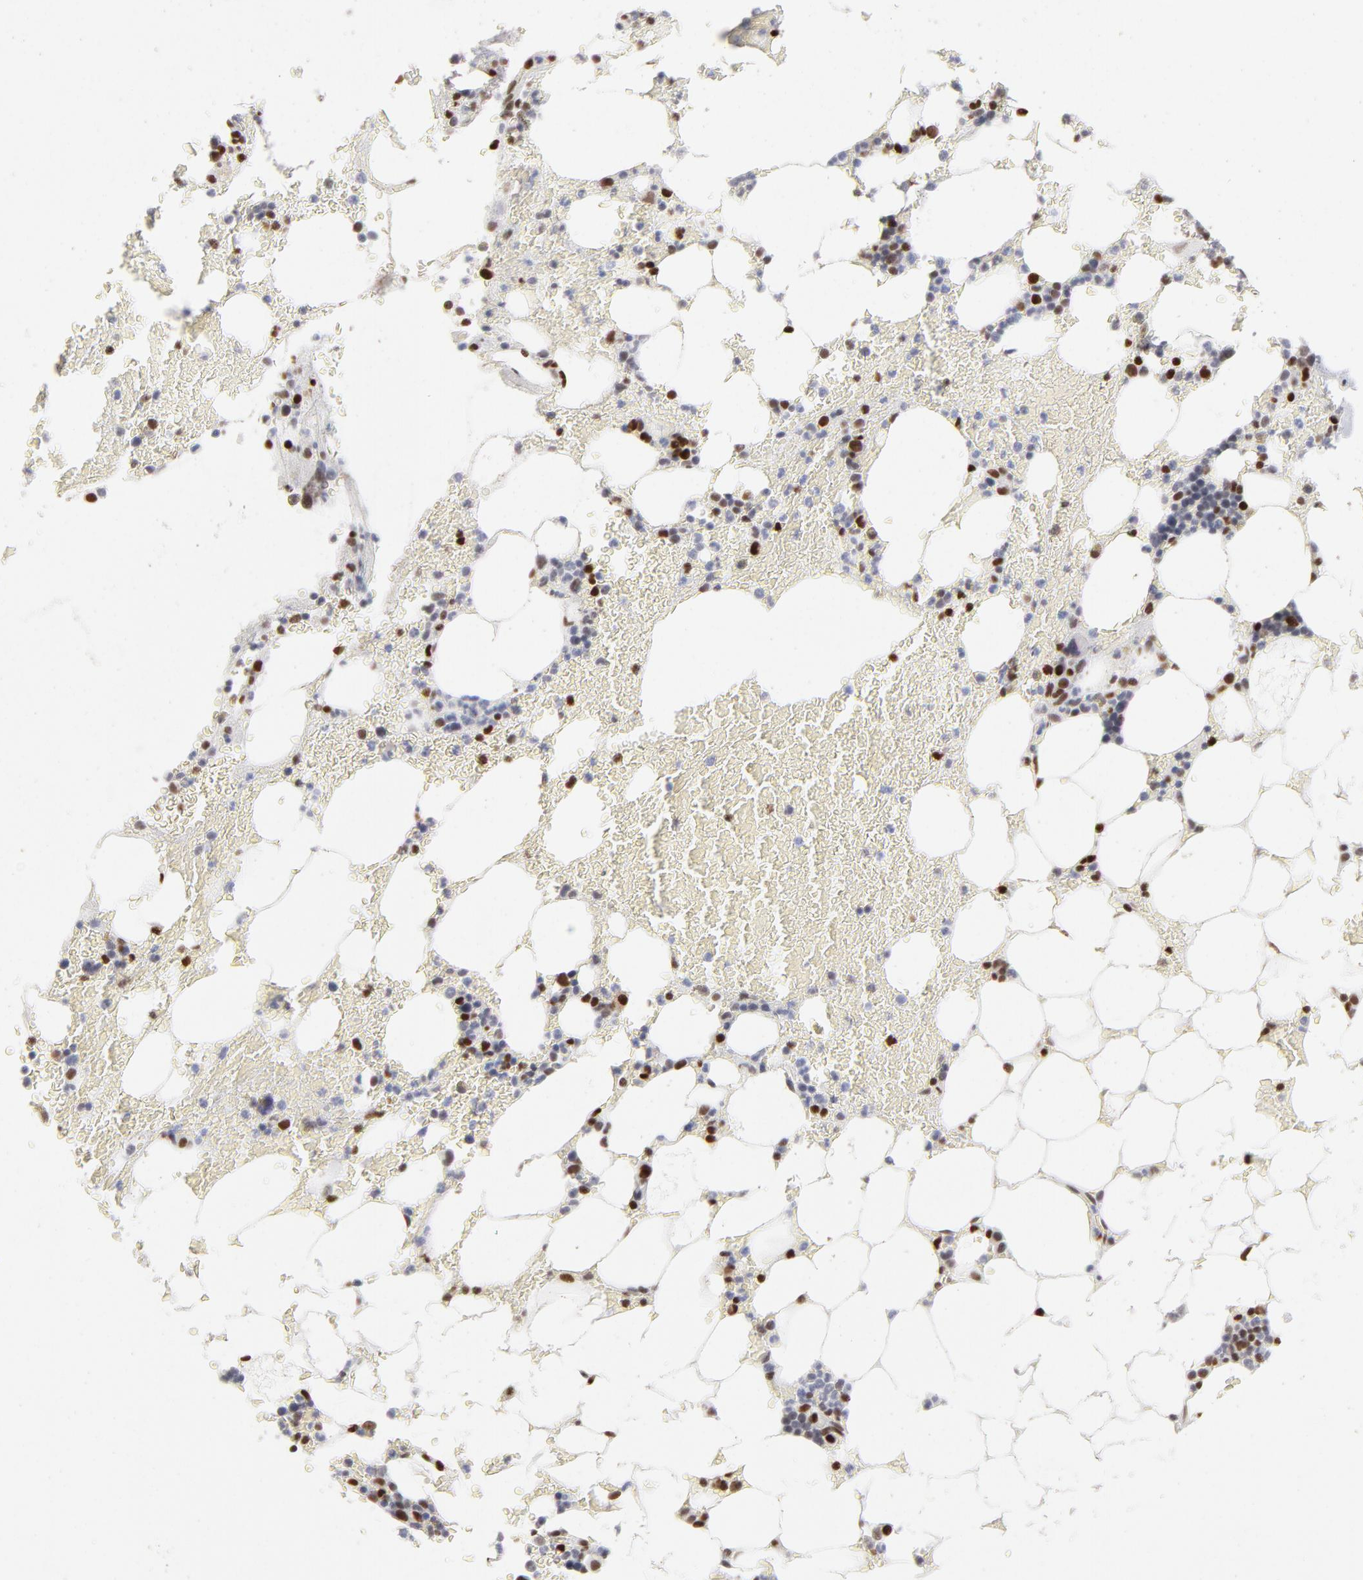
{"staining": {"intensity": "strong", "quantity": "25%-75%", "location": "nuclear"}, "tissue": "bone marrow", "cell_type": "Hematopoietic cells", "image_type": "normal", "snomed": [{"axis": "morphology", "description": "Normal tissue, NOS"}, {"axis": "topography", "description": "Bone marrow"}], "caption": "IHC (DAB) staining of benign bone marrow shows strong nuclear protein expression in about 25%-75% of hematopoietic cells. Nuclei are stained in blue.", "gene": "PARP1", "patient": {"sex": "female", "age": 73}}